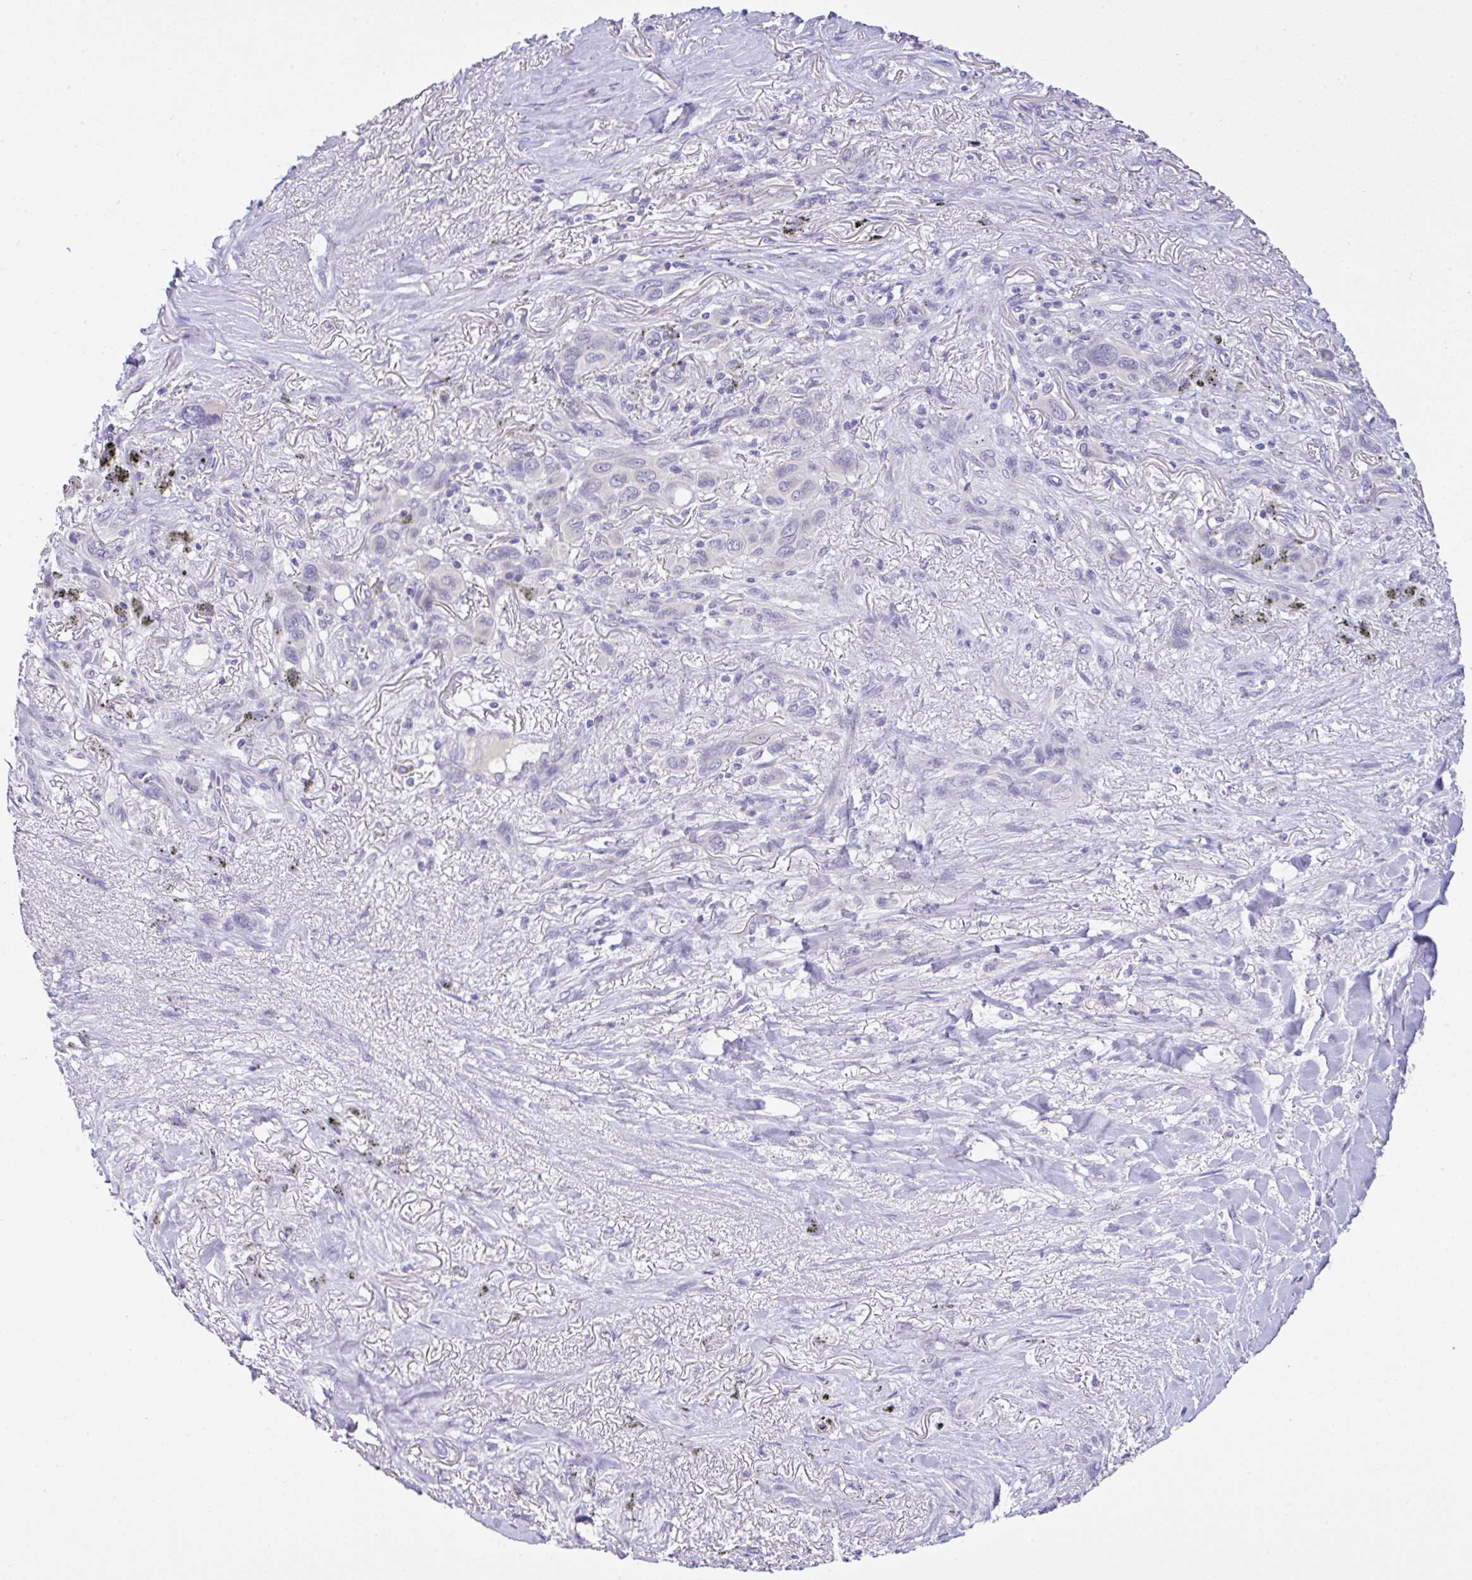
{"staining": {"intensity": "negative", "quantity": "none", "location": "none"}, "tissue": "melanoma", "cell_type": "Tumor cells", "image_type": "cancer", "snomed": [{"axis": "morphology", "description": "Malignant melanoma, Metastatic site"}, {"axis": "topography", "description": "Lung"}], "caption": "The photomicrograph shows no significant positivity in tumor cells of melanoma. (Stains: DAB IHC with hematoxylin counter stain, Microscopy: brightfield microscopy at high magnification).", "gene": "SERPINE3", "patient": {"sex": "male", "age": 48}}